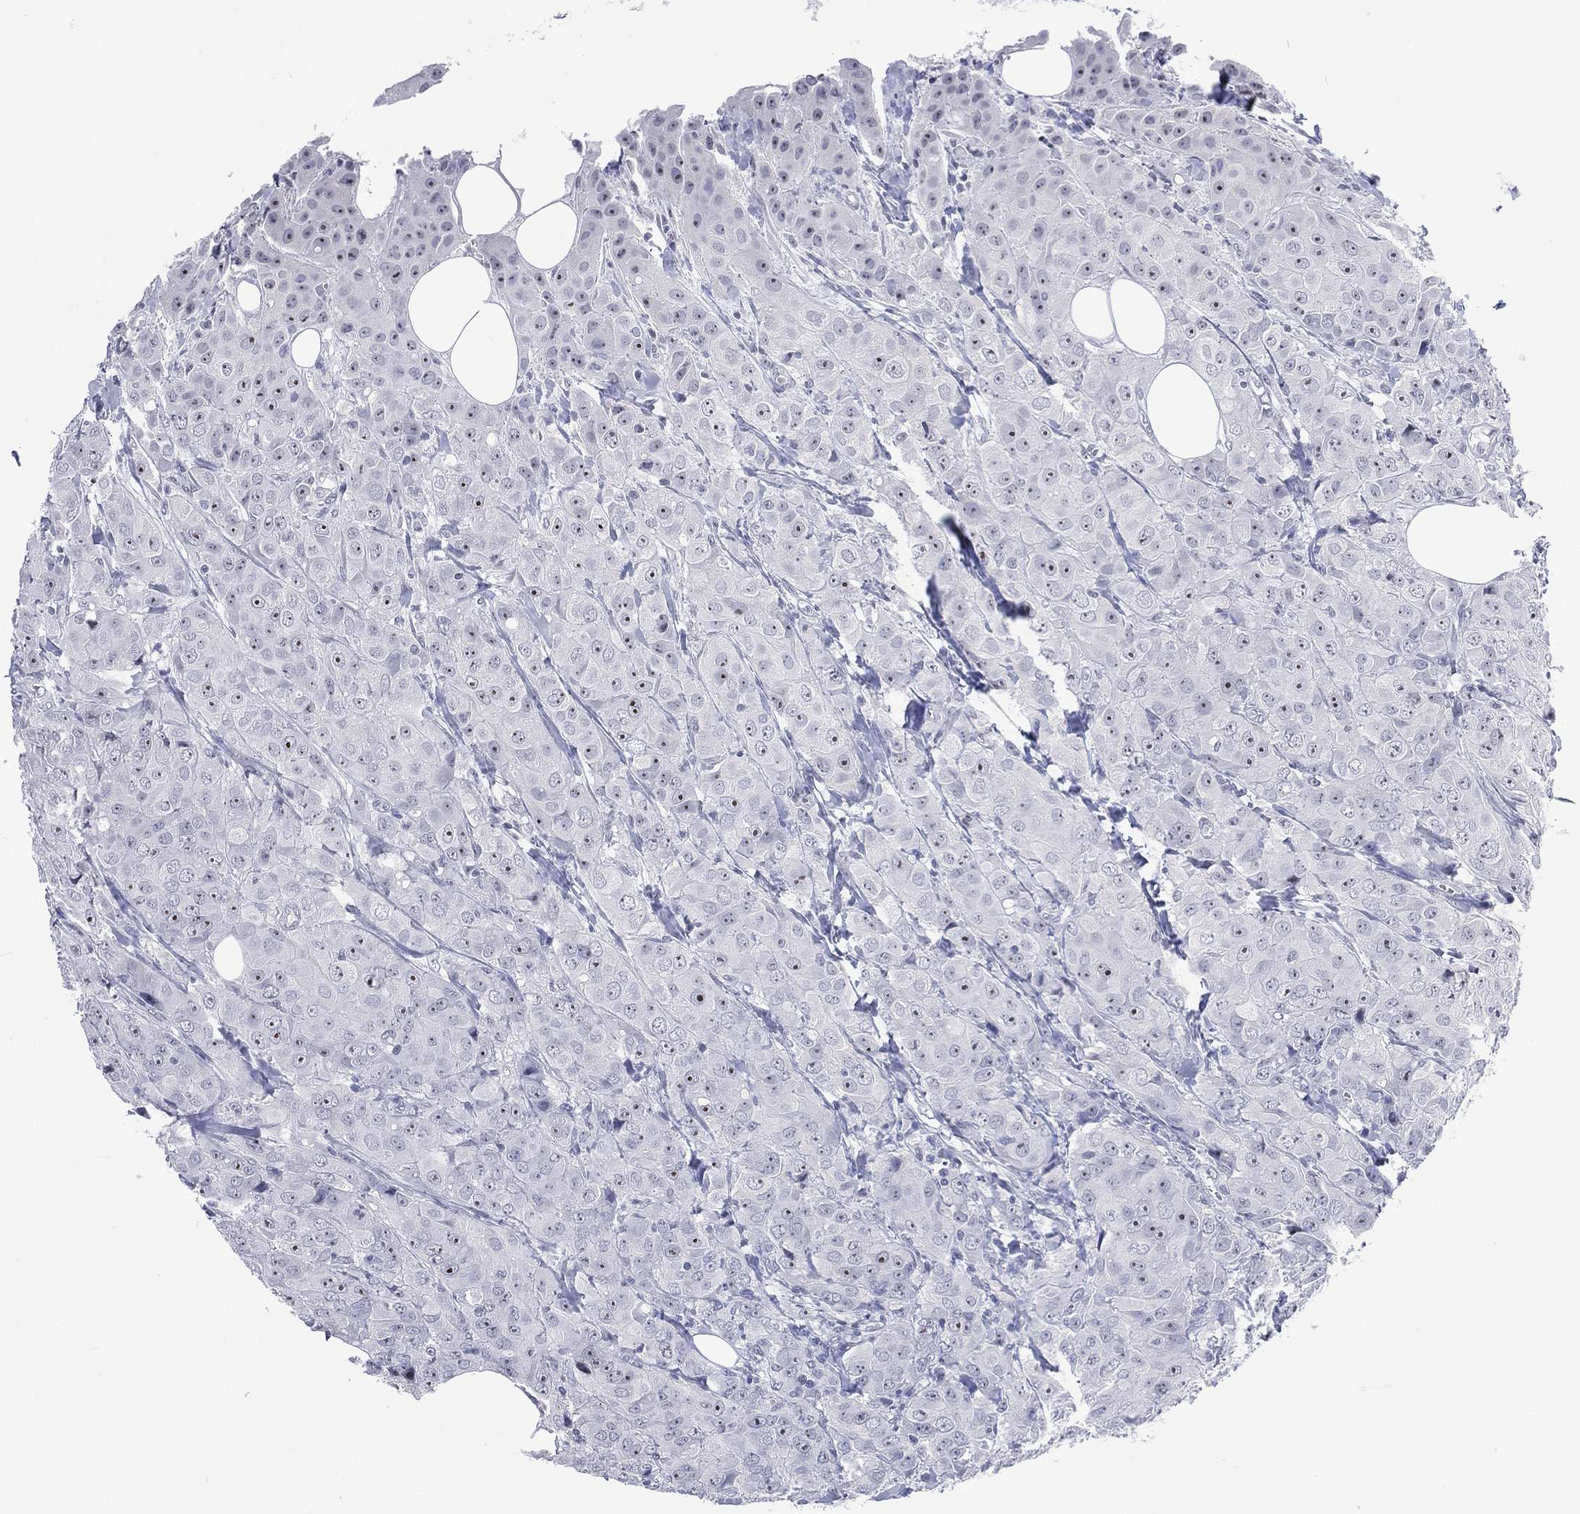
{"staining": {"intensity": "moderate", "quantity": "<25%", "location": "nuclear"}, "tissue": "breast cancer", "cell_type": "Tumor cells", "image_type": "cancer", "snomed": [{"axis": "morphology", "description": "Duct carcinoma"}, {"axis": "topography", "description": "Breast"}], "caption": "Immunohistochemistry (IHC) photomicrograph of neoplastic tissue: human invasive ductal carcinoma (breast) stained using immunohistochemistry (IHC) exhibits low levels of moderate protein expression localized specifically in the nuclear of tumor cells, appearing as a nuclear brown color.", "gene": "SSX1", "patient": {"sex": "female", "age": 43}}